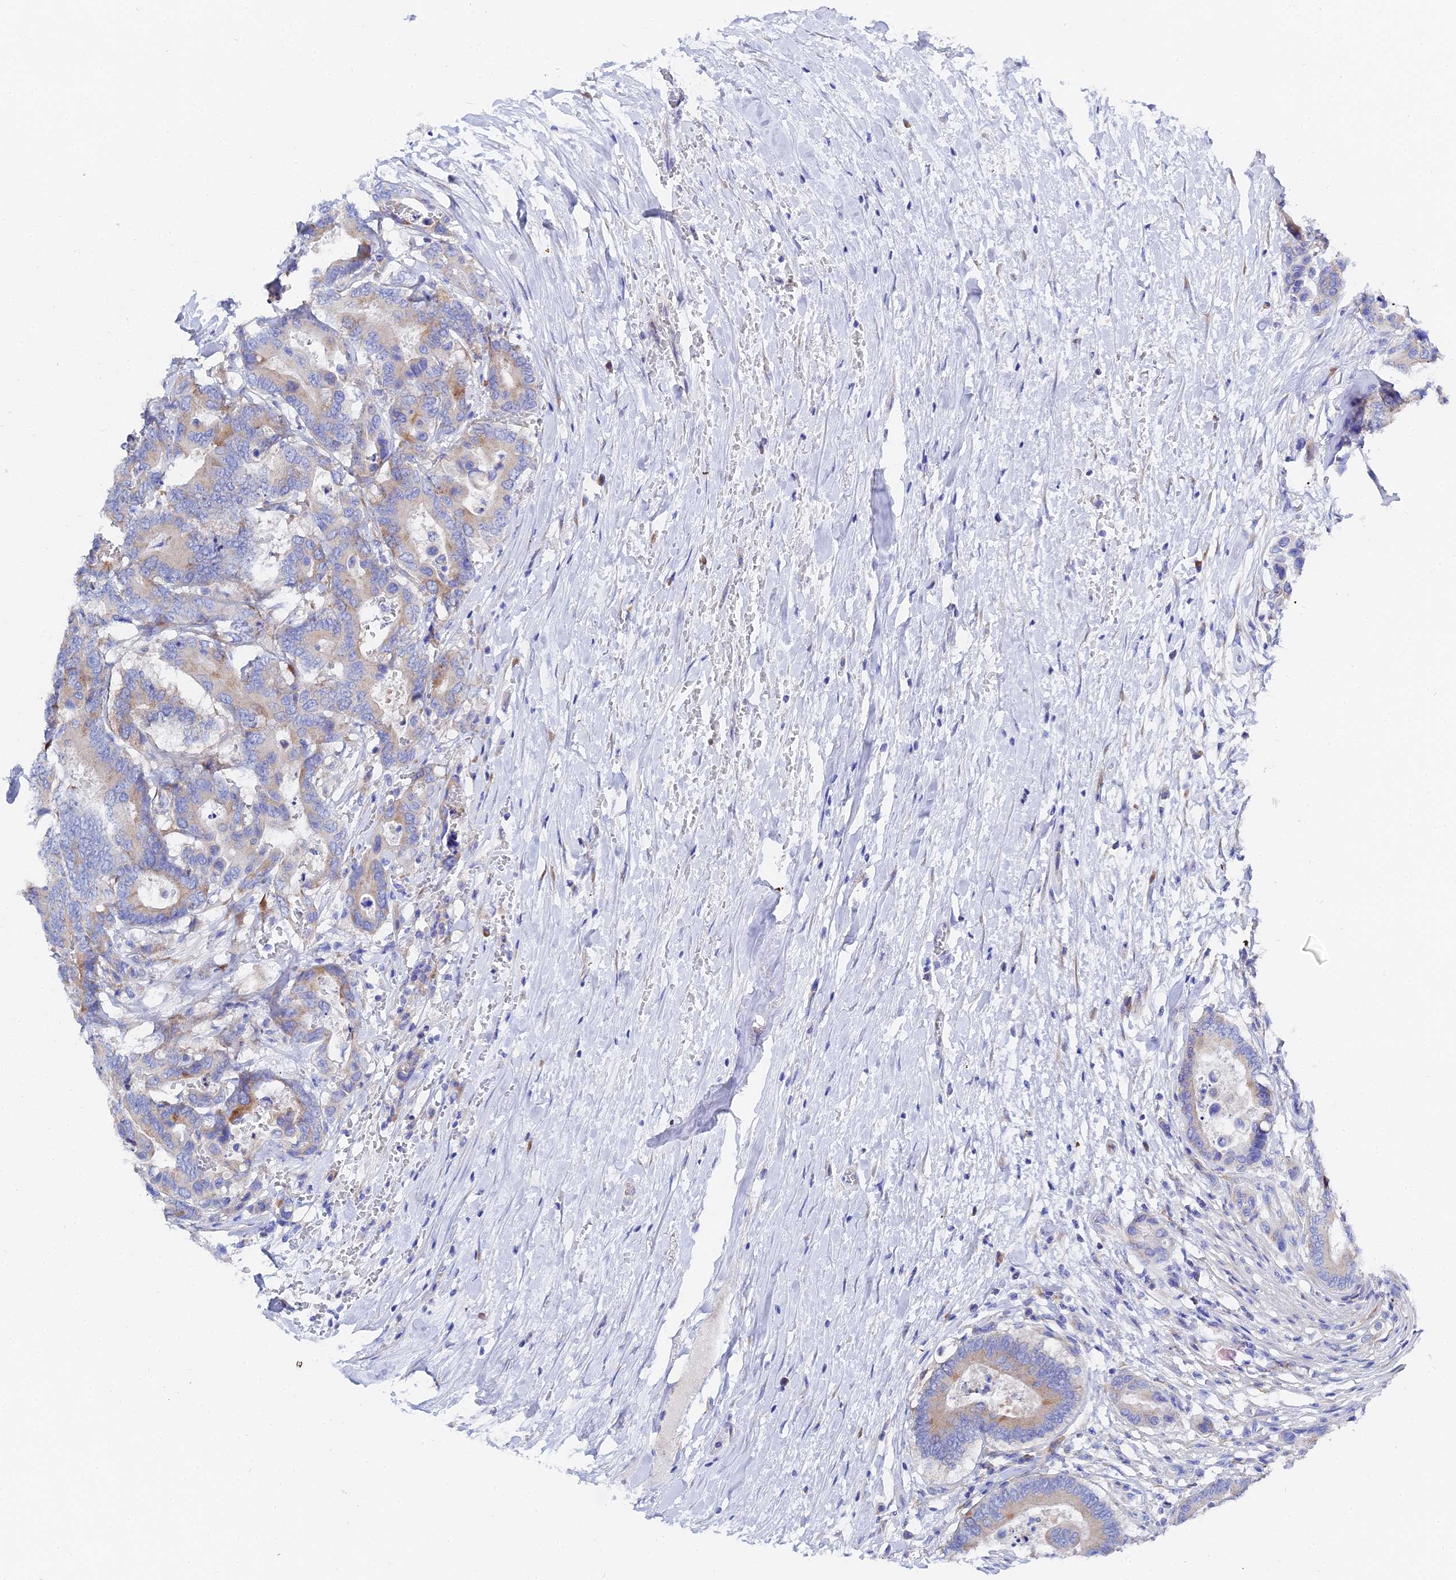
{"staining": {"intensity": "weak", "quantity": "<25%", "location": "cytoplasmic/membranous"}, "tissue": "colorectal cancer", "cell_type": "Tumor cells", "image_type": "cancer", "snomed": [{"axis": "morphology", "description": "Normal tissue, NOS"}, {"axis": "morphology", "description": "Adenocarcinoma, NOS"}, {"axis": "topography", "description": "Colon"}], "caption": "DAB immunohistochemical staining of human colorectal cancer (adenocarcinoma) demonstrates no significant positivity in tumor cells. (Immunohistochemistry, brightfield microscopy, high magnification).", "gene": "PTTG1", "patient": {"sex": "male", "age": 82}}